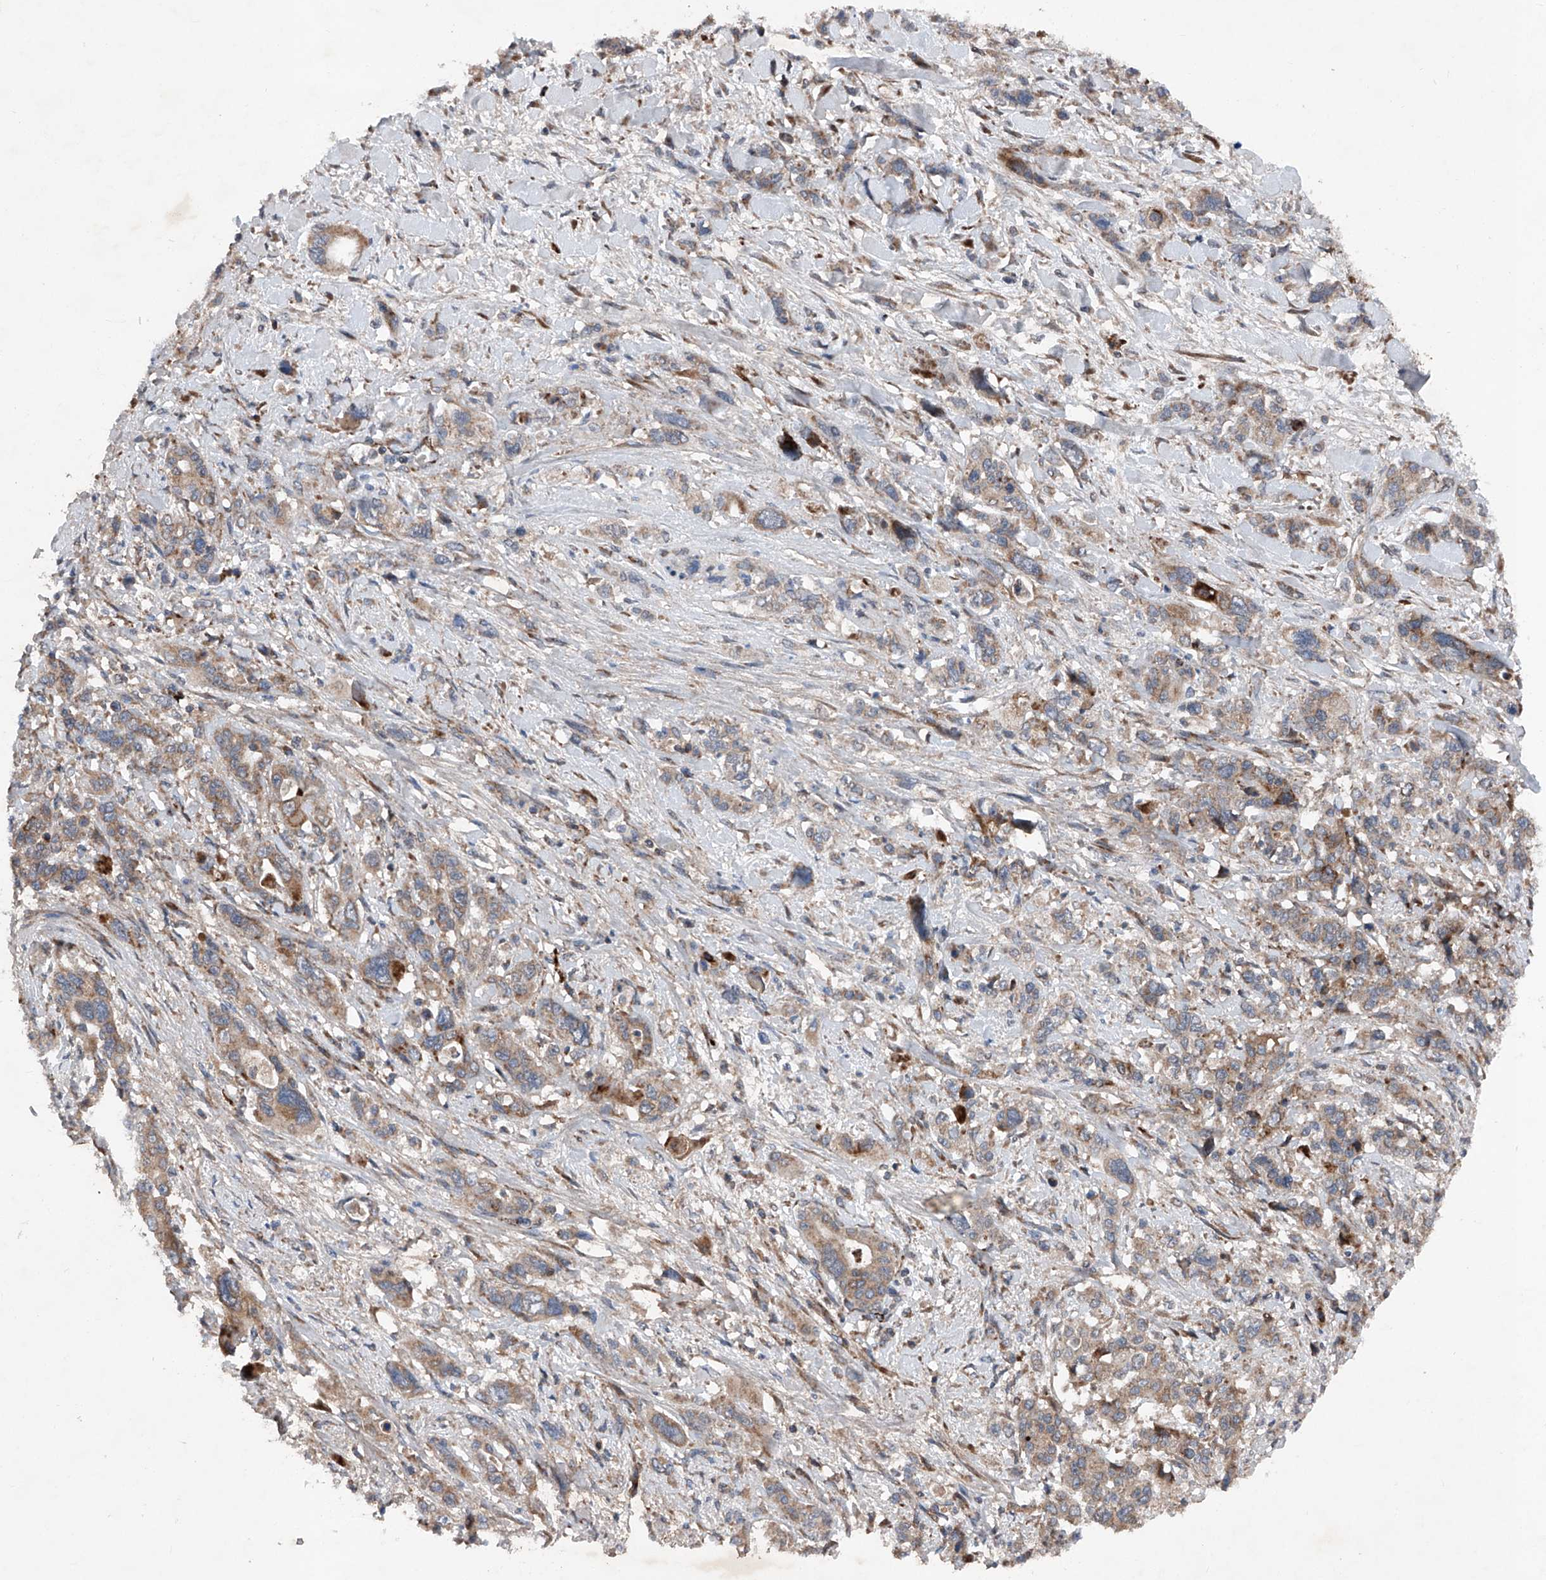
{"staining": {"intensity": "moderate", "quantity": ">75%", "location": "cytoplasmic/membranous"}, "tissue": "pancreatic cancer", "cell_type": "Tumor cells", "image_type": "cancer", "snomed": [{"axis": "morphology", "description": "Adenocarcinoma, NOS"}, {"axis": "topography", "description": "Pancreas"}], "caption": "Pancreatic cancer (adenocarcinoma) stained with a brown dye reveals moderate cytoplasmic/membranous positive staining in about >75% of tumor cells.", "gene": "DAD1", "patient": {"sex": "male", "age": 46}}